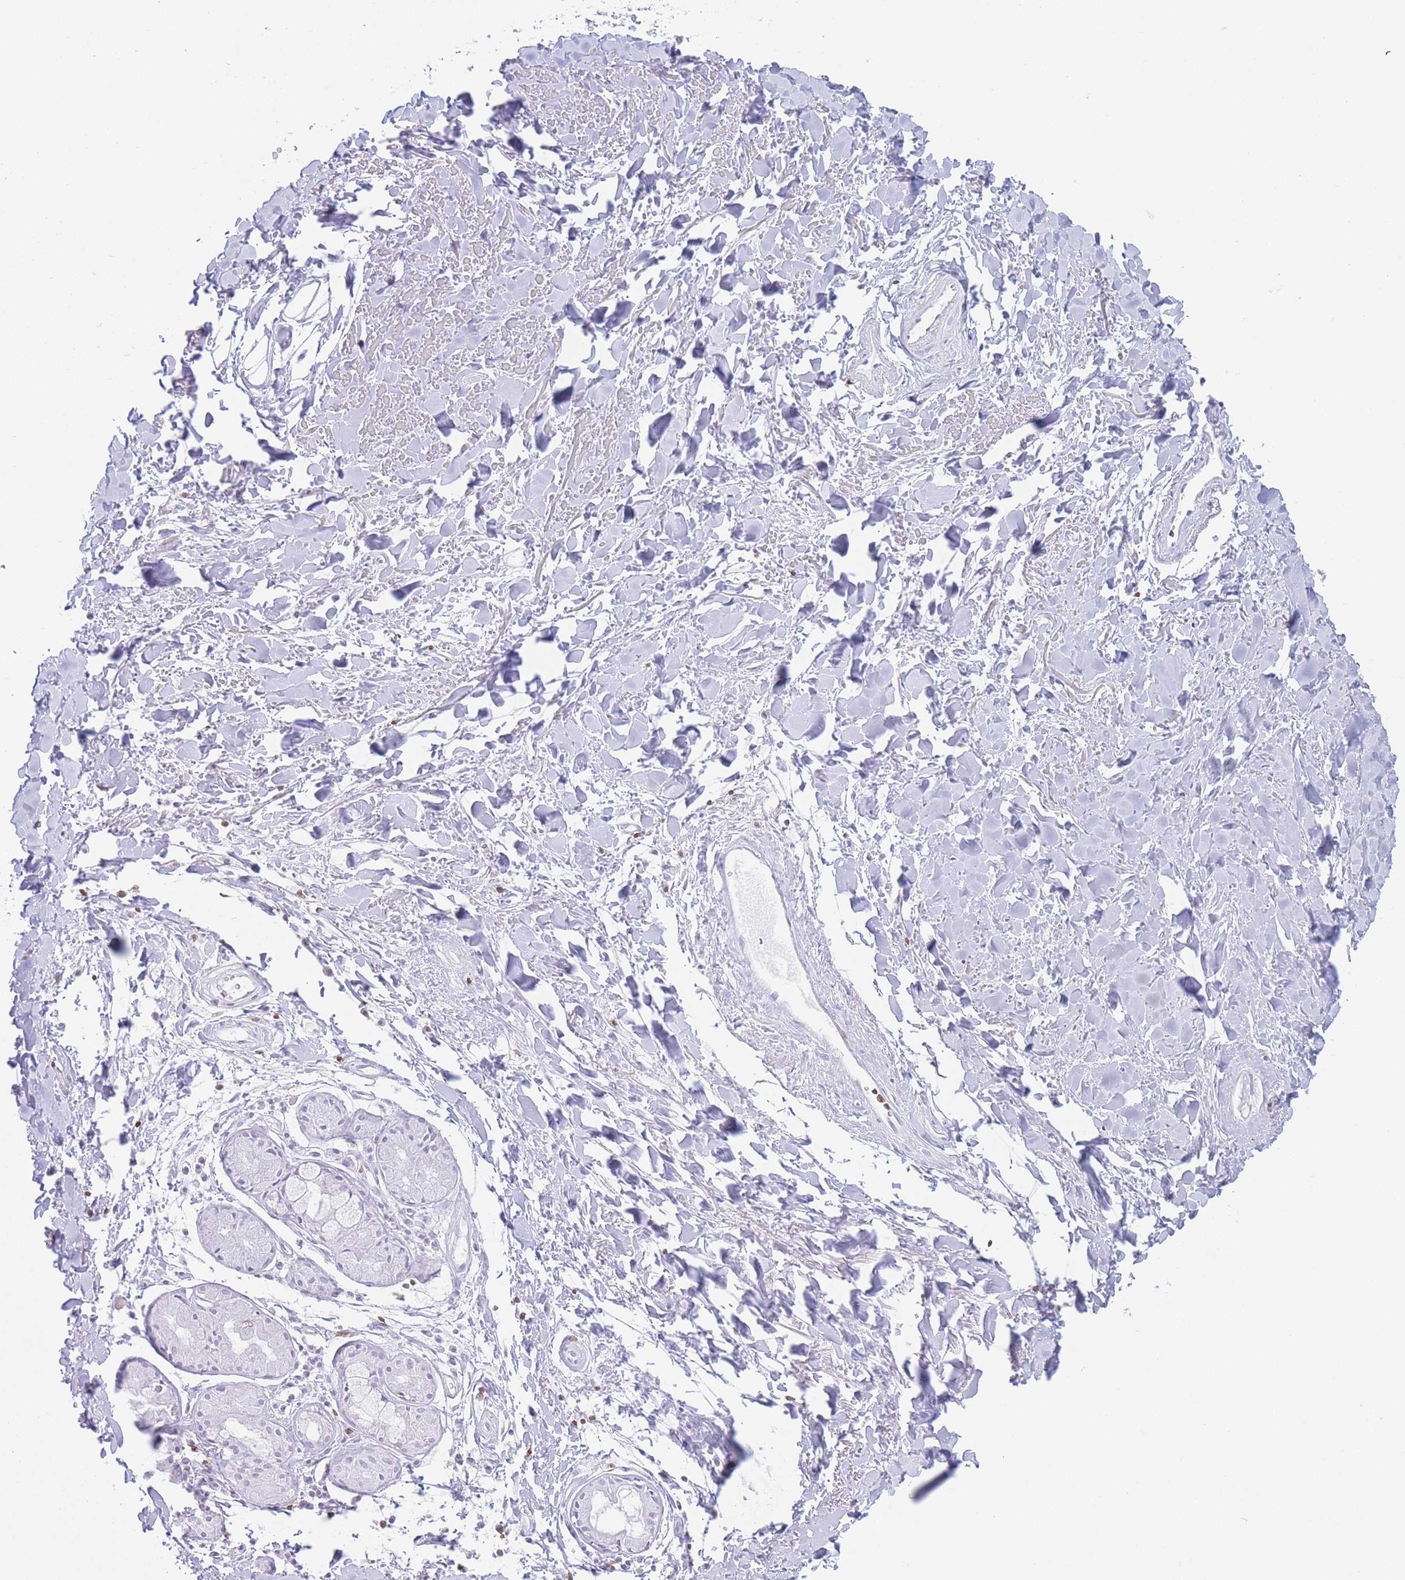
{"staining": {"intensity": "negative", "quantity": "none", "location": "none"}, "tissue": "adipose tissue", "cell_type": "Adipocytes", "image_type": "normal", "snomed": [{"axis": "morphology", "description": "Normal tissue, NOS"}, {"axis": "topography", "description": "Cartilage tissue"}], "caption": "This micrograph is of benign adipose tissue stained with IHC to label a protein in brown with the nuclei are counter-stained blue. There is no staining in adipocytes. The staining was performed using DAB (3,3'-diaminobenzidine) to visualize the protein expression in brown, while the nuclei were stained in blue with hematoxylin (Magnification: 20x).", "gene": "CORO1A", "patient": {"sex": "male", "age": 57}}